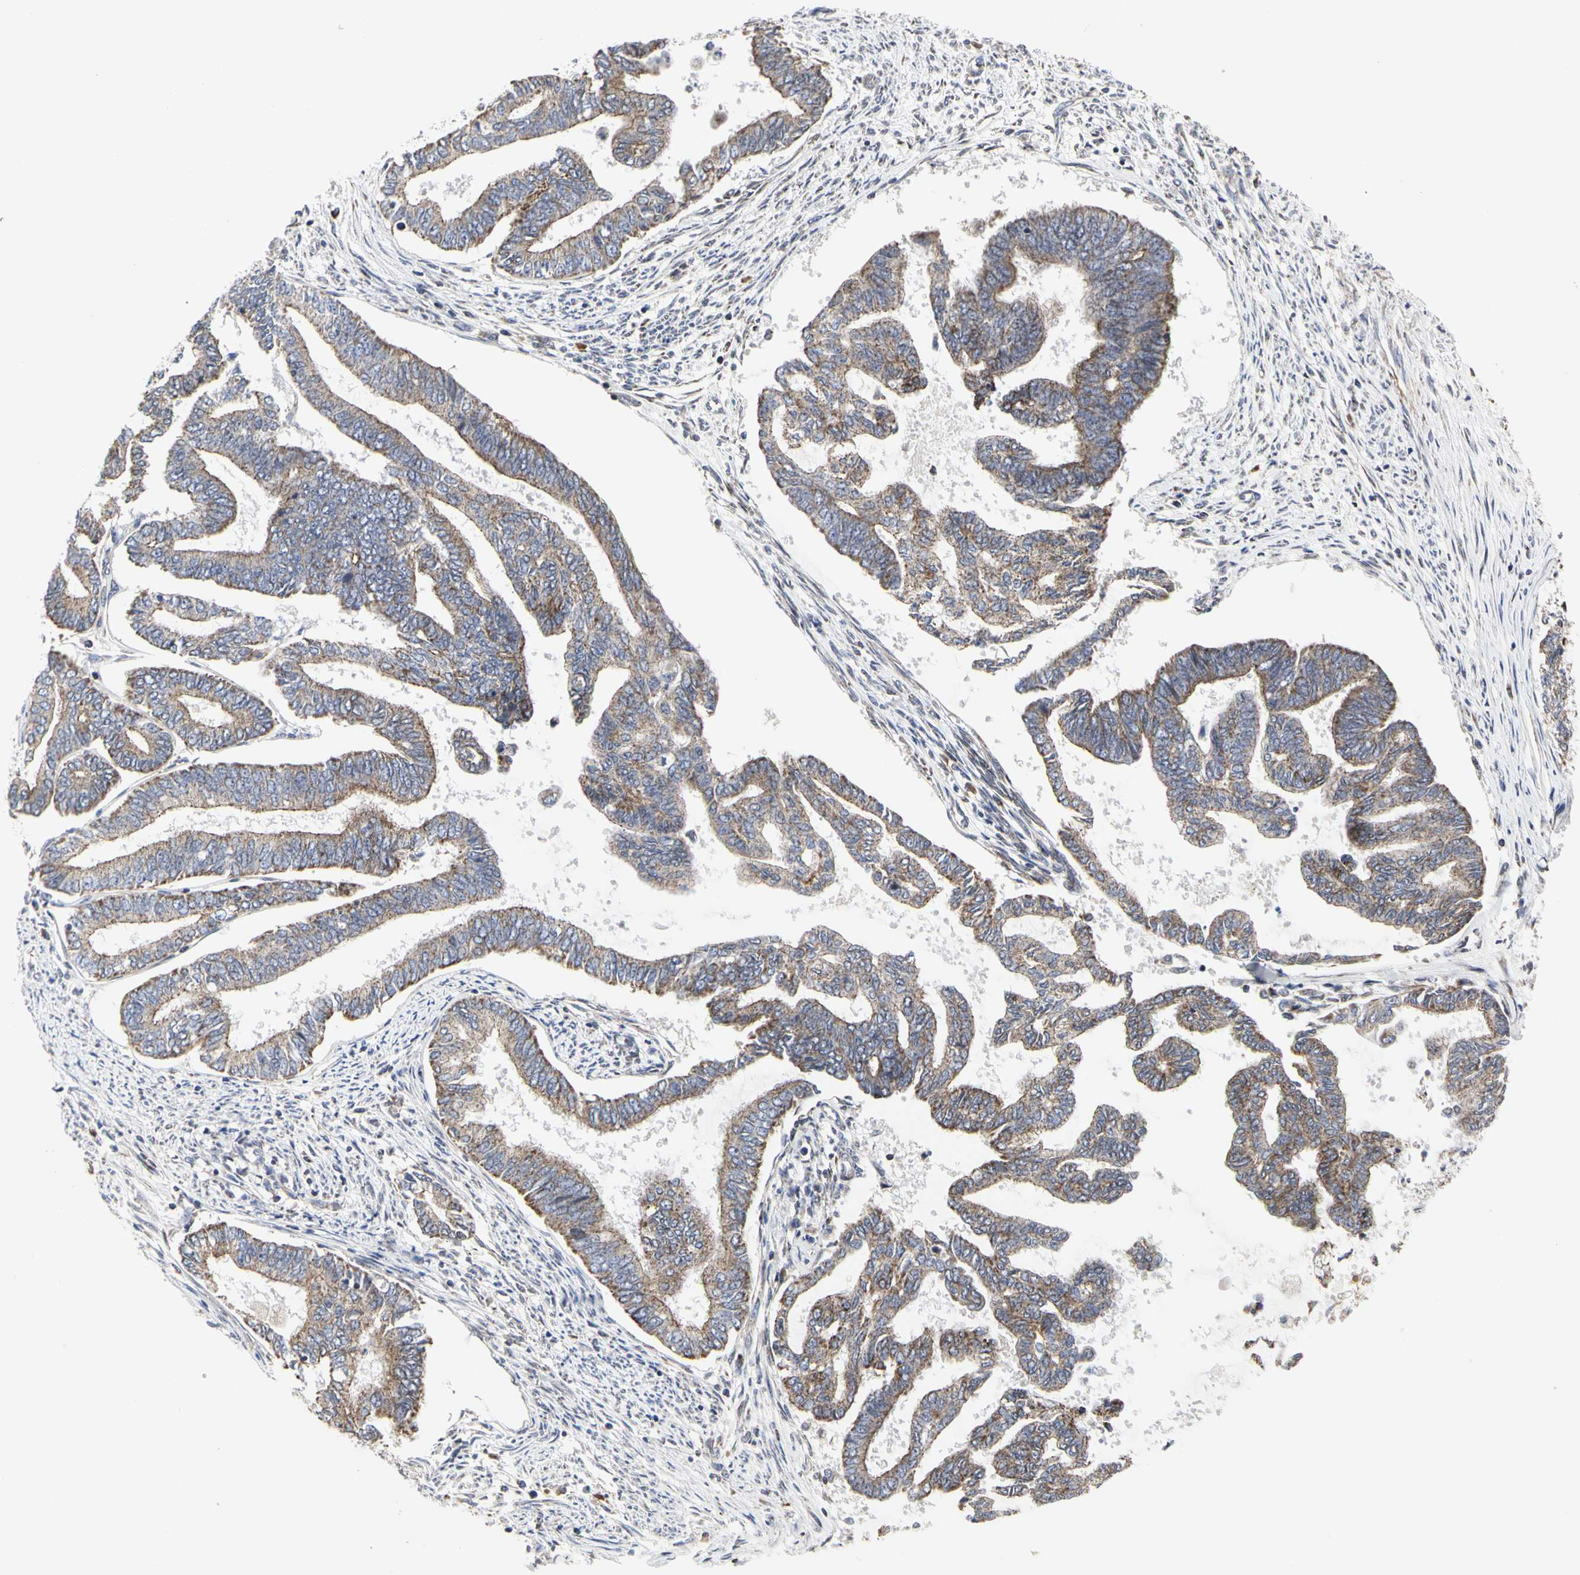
{"staining": {"intensity": "moderate", "quantity": "25%-75%", "location": "cytoplasmic/membranous"}, "tissue": "endometrial cancer", "cell_type": "Tumor cells", "image_type": "cancer", "snomed": [{"axis": "morphology", "description": "Adenocarcinoma, NOS"}, {"axis": "topography", "description": "Endometrium"}], "caption": "A brown stain highlights moderate cytoplasmic/membranous staining of a protein in human endometrial cancer tumor cells.", "gene": "TSKU", "patient": {"sex": "female", "age": 86}}